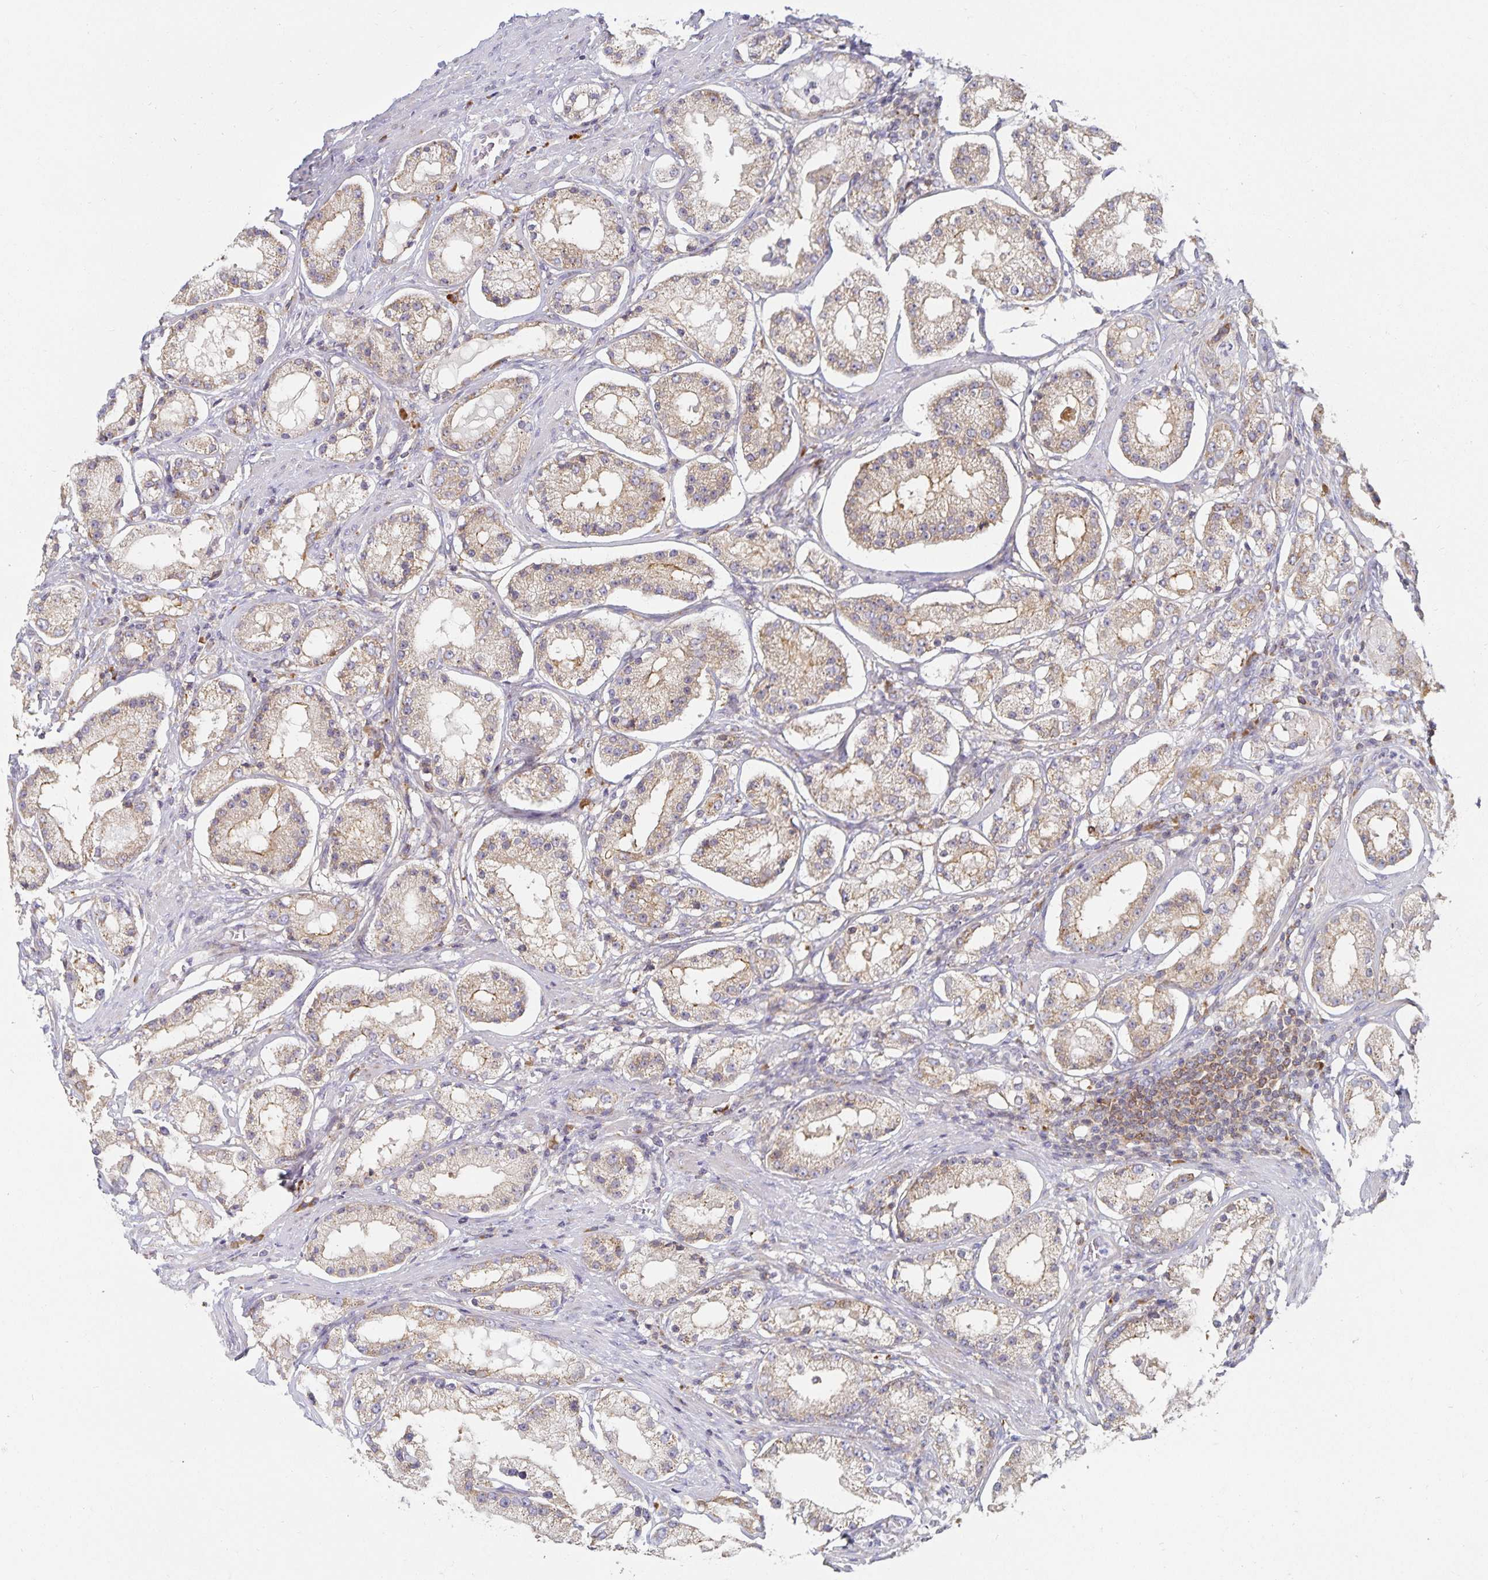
{"staining": {"intensity": "weak", "quantity": ">75%", "location": "cytoplasmic/membranous"}, "tissue": "prostate cancer", "cell_type": "Tumor cells", "image_type": "cancer", "snomed": [{"axis": "morphology", "description": "Adenocarcinoma, Low grade"}, {"axis": "topography", "description": "Prostate"}], "caption": "IHC (DAB (3,3'-diaminobenzidine)) staining of adenocarcinoma (low-grade) (prostate) demonstrates weak cytoplasmic/membranous protein staining in approximately >75% of tumor cells.", "gene": "NOMO1", "patient": {"sex": "male", "age": 57}}